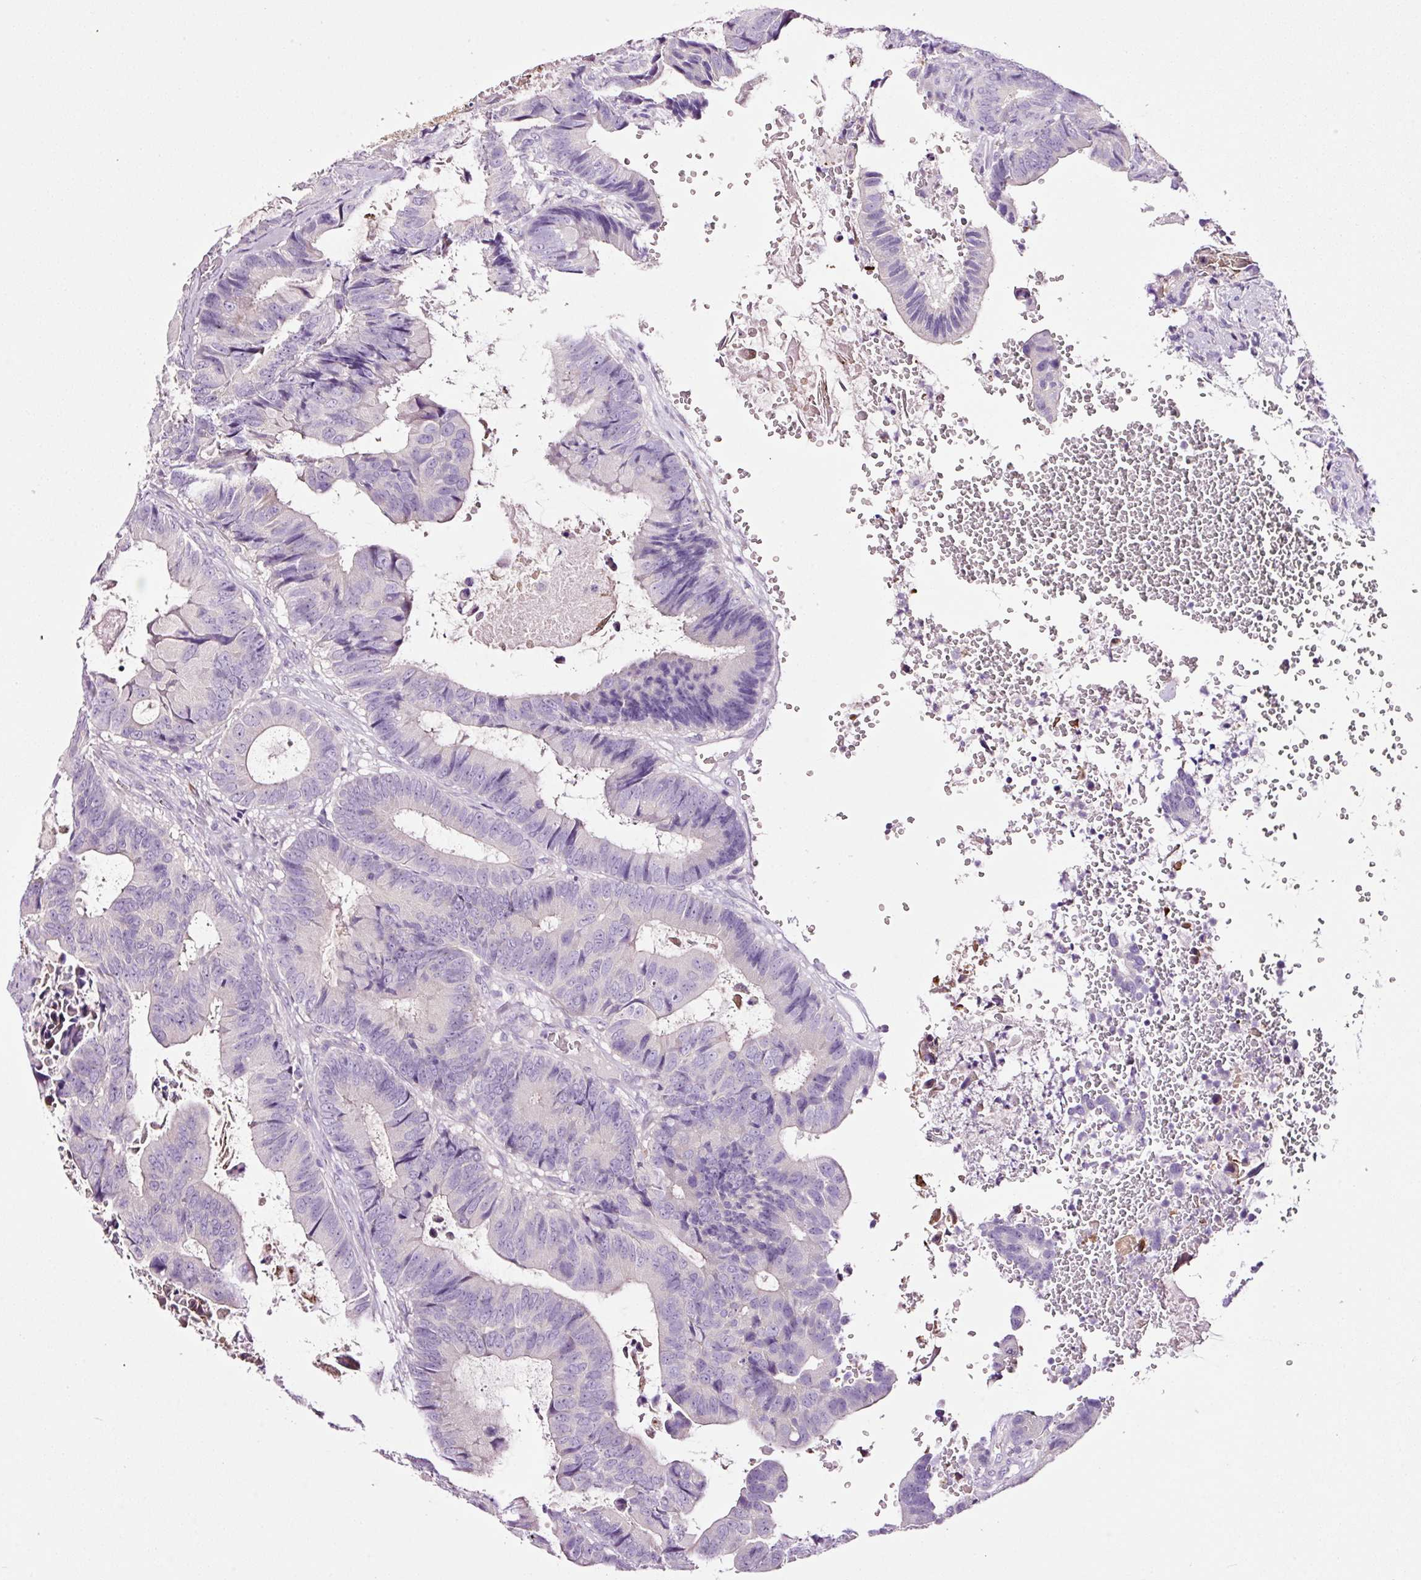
{"staining": {"intensity": "negative", "quantity": "none", "location": "none"}, "tissue": "colorectal cancer", "cell_type": "Tumor cells", "image_type": "cancer", "snomed": [{"axis": "morphology", "description": "Adenocarcinoma, NOS"}, {"axis": "topography", "description": "Colon"}], "caption": "Tumor cells show no significant staining in colorectal cancer (adenocarcinoma).", "gene": "PAM", "patient": {"sex": "male", "age": 85}}